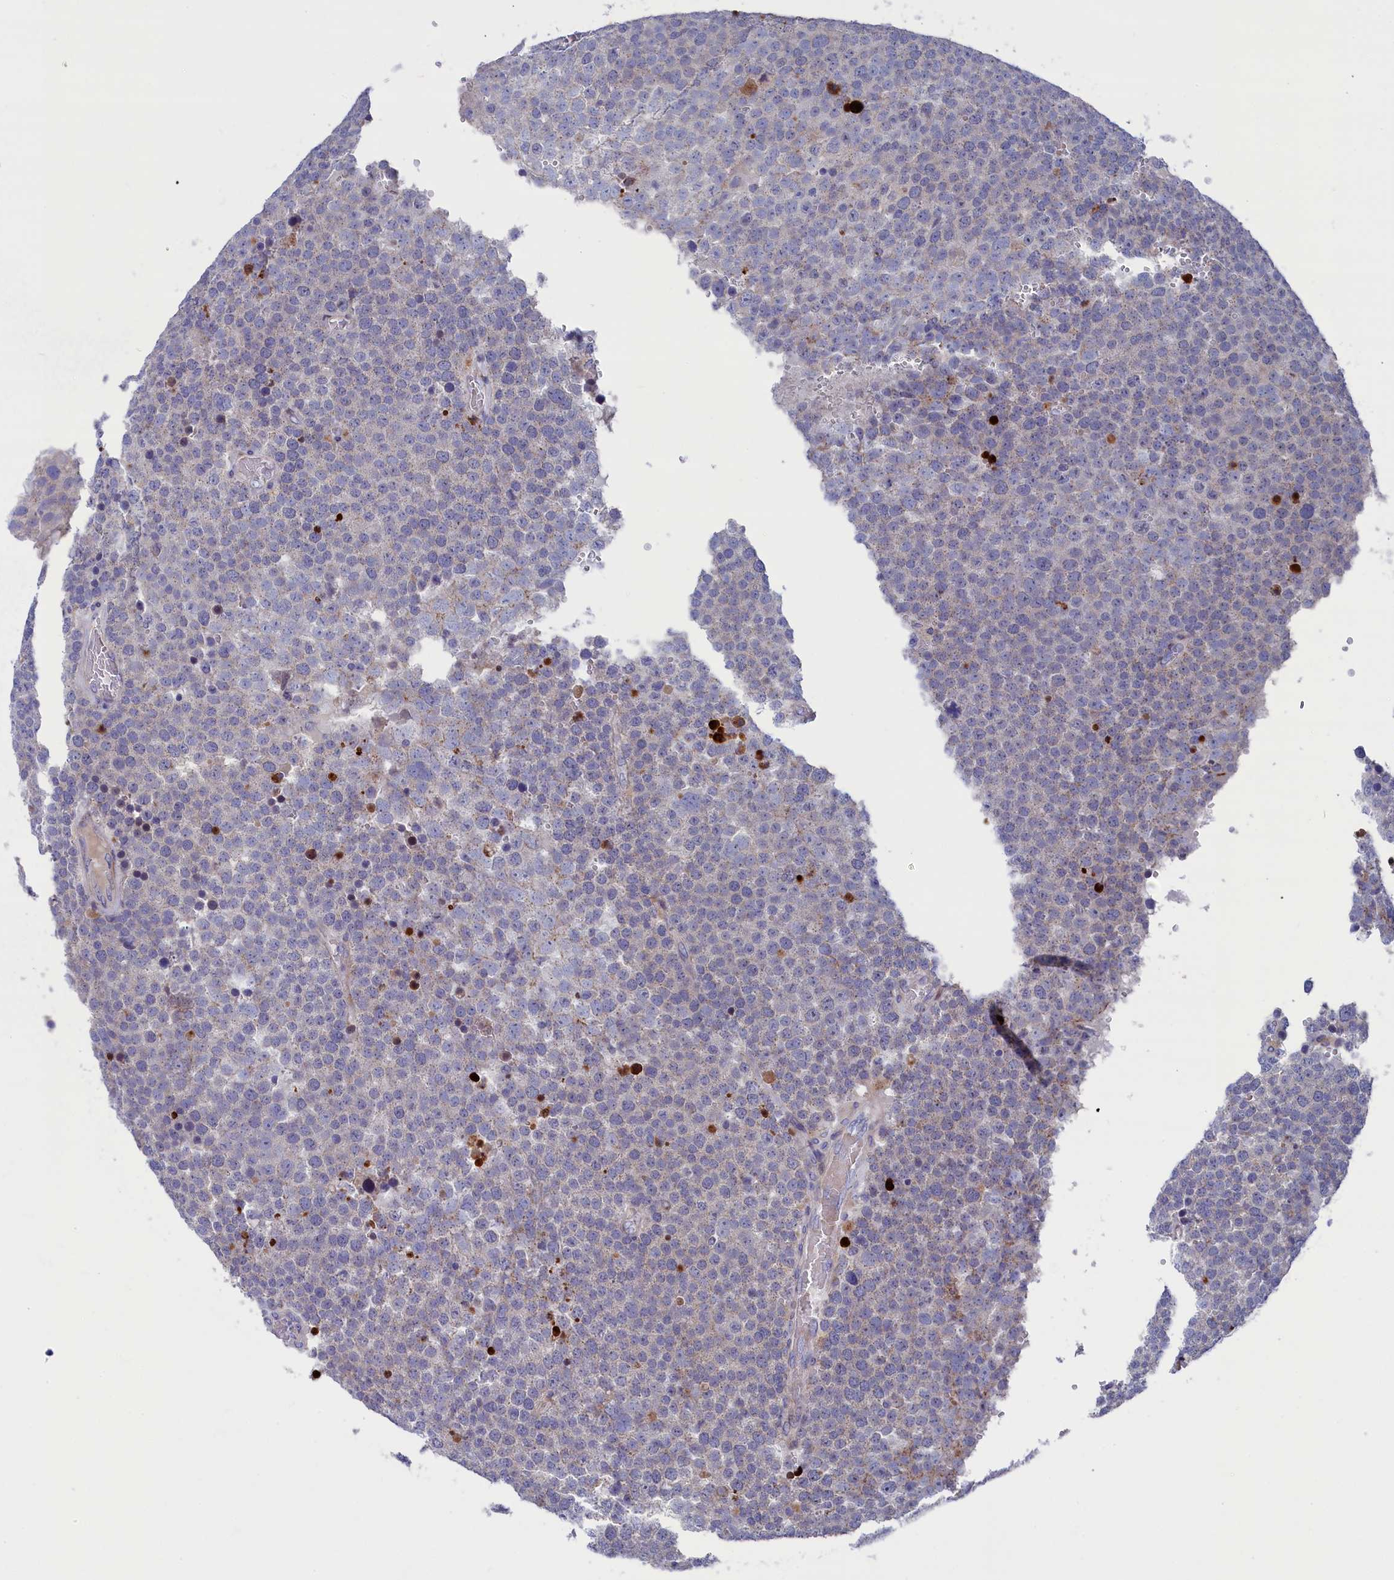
{"staining": {"intensity": "negative", "quantity": "none", "location": "none"}, "tissue": "testis cancer", "cell_type": "Tumor cells", "image_type": "cancer", "snomed": [{"axis": "morphology", "description": "Seminoma, NOS"}, {"axis": "topography", "description": "Testis"}], "caption": "Photomicrograph shows no protein expression in tumor cells of seminoma (testis) tissue.", "gene": "NUDT7", "patient": {"sex": "male", "age": 71}}